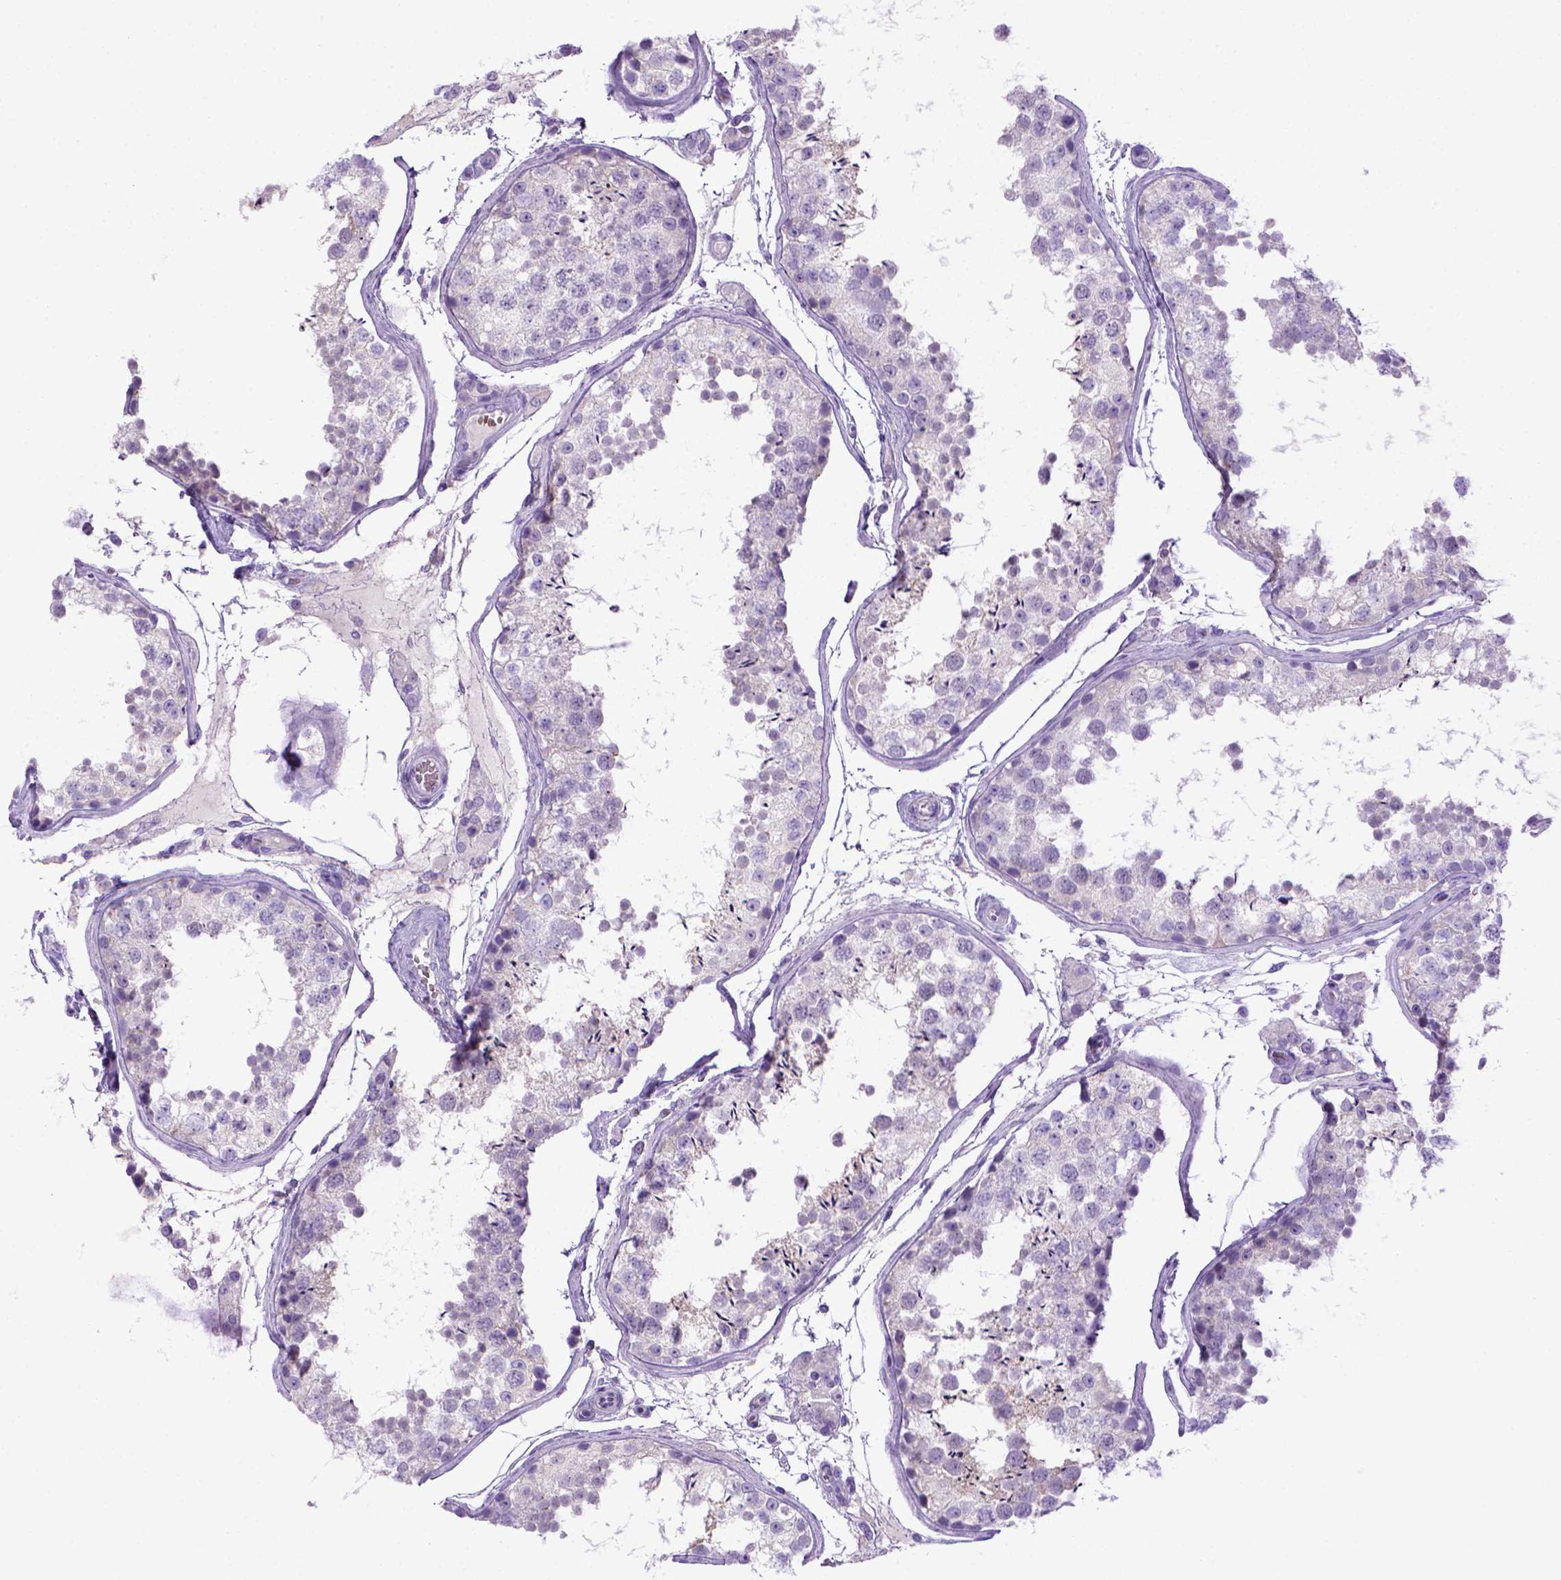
{"staining": {"intensity": "negative", "quantity": "none", "location": "none"}, "tissue": "testis", "cell_type": "Cells in seminiferous ducts", "image_type": "normal", "snomed": [{"axis": "morphology", "description": "Normal tissue, NOS"}, {"axis": "topography", "description": "Testis"}], "caption": "The image exhibits no significant staining in cells in seminiferous ducts of testis.", "gene": "BAAT", "patient": {"sex": "male", "age": 29}}